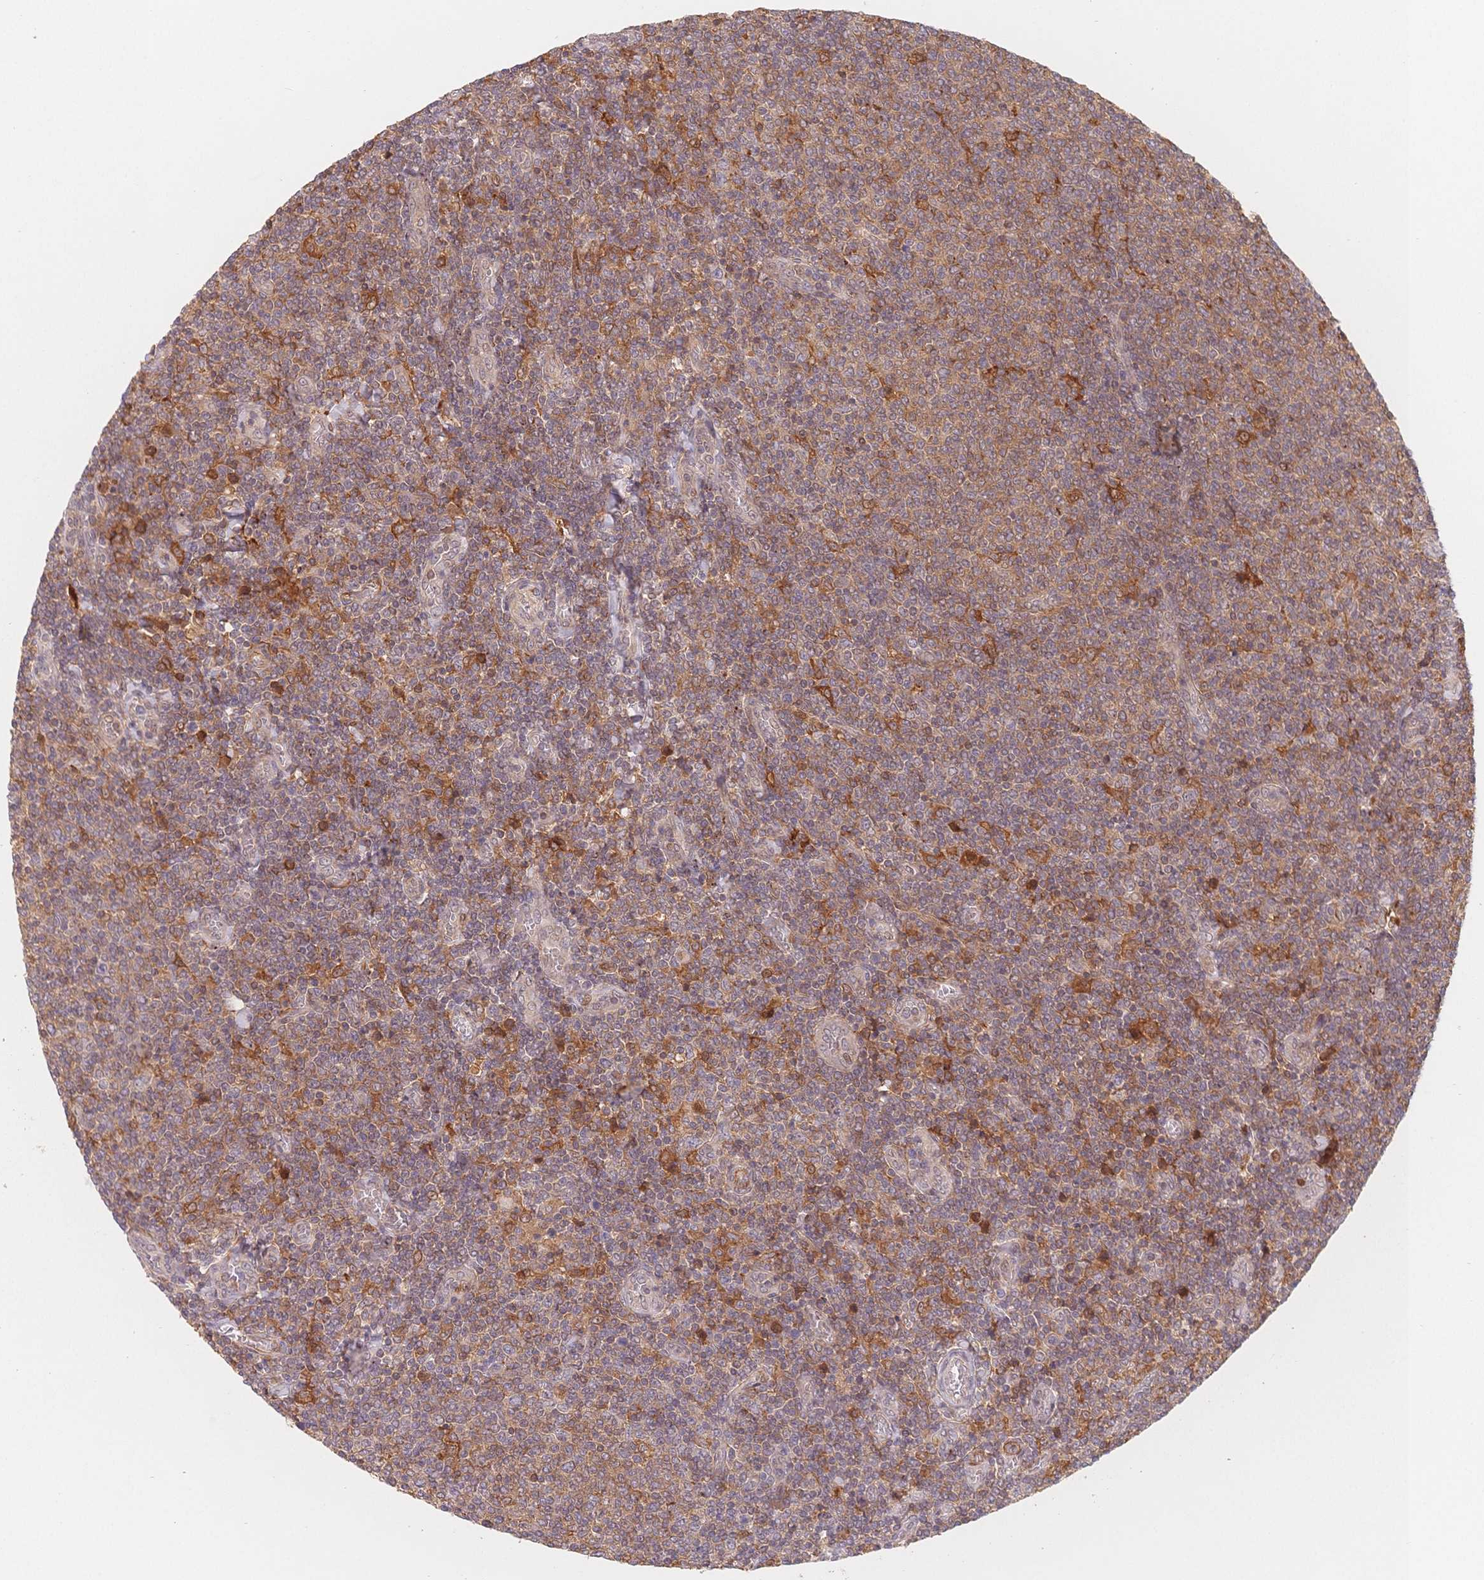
{"staining": {"intensity": "moderate", "quantity": "<25%", "location": "cytoplasmic/membranous"}, "tissue": "lymphoma", "cell_type": "Tumor cells", "image_type": "cancer", "snomed": [{"axis": "morphology", "description": "Malignant lymphoma, non-Hodgkin's type, Low grade"}, {"axis": "topography", "description": "Lymph node"}], "caption": "Human malignant lymphoma, non-Hodgkin's type (low-grade) stained with a protein marker reveals moderate staining in tumor cells.", "gene": "C12orf75", "patient": {"sex": "male", "age": 52}}